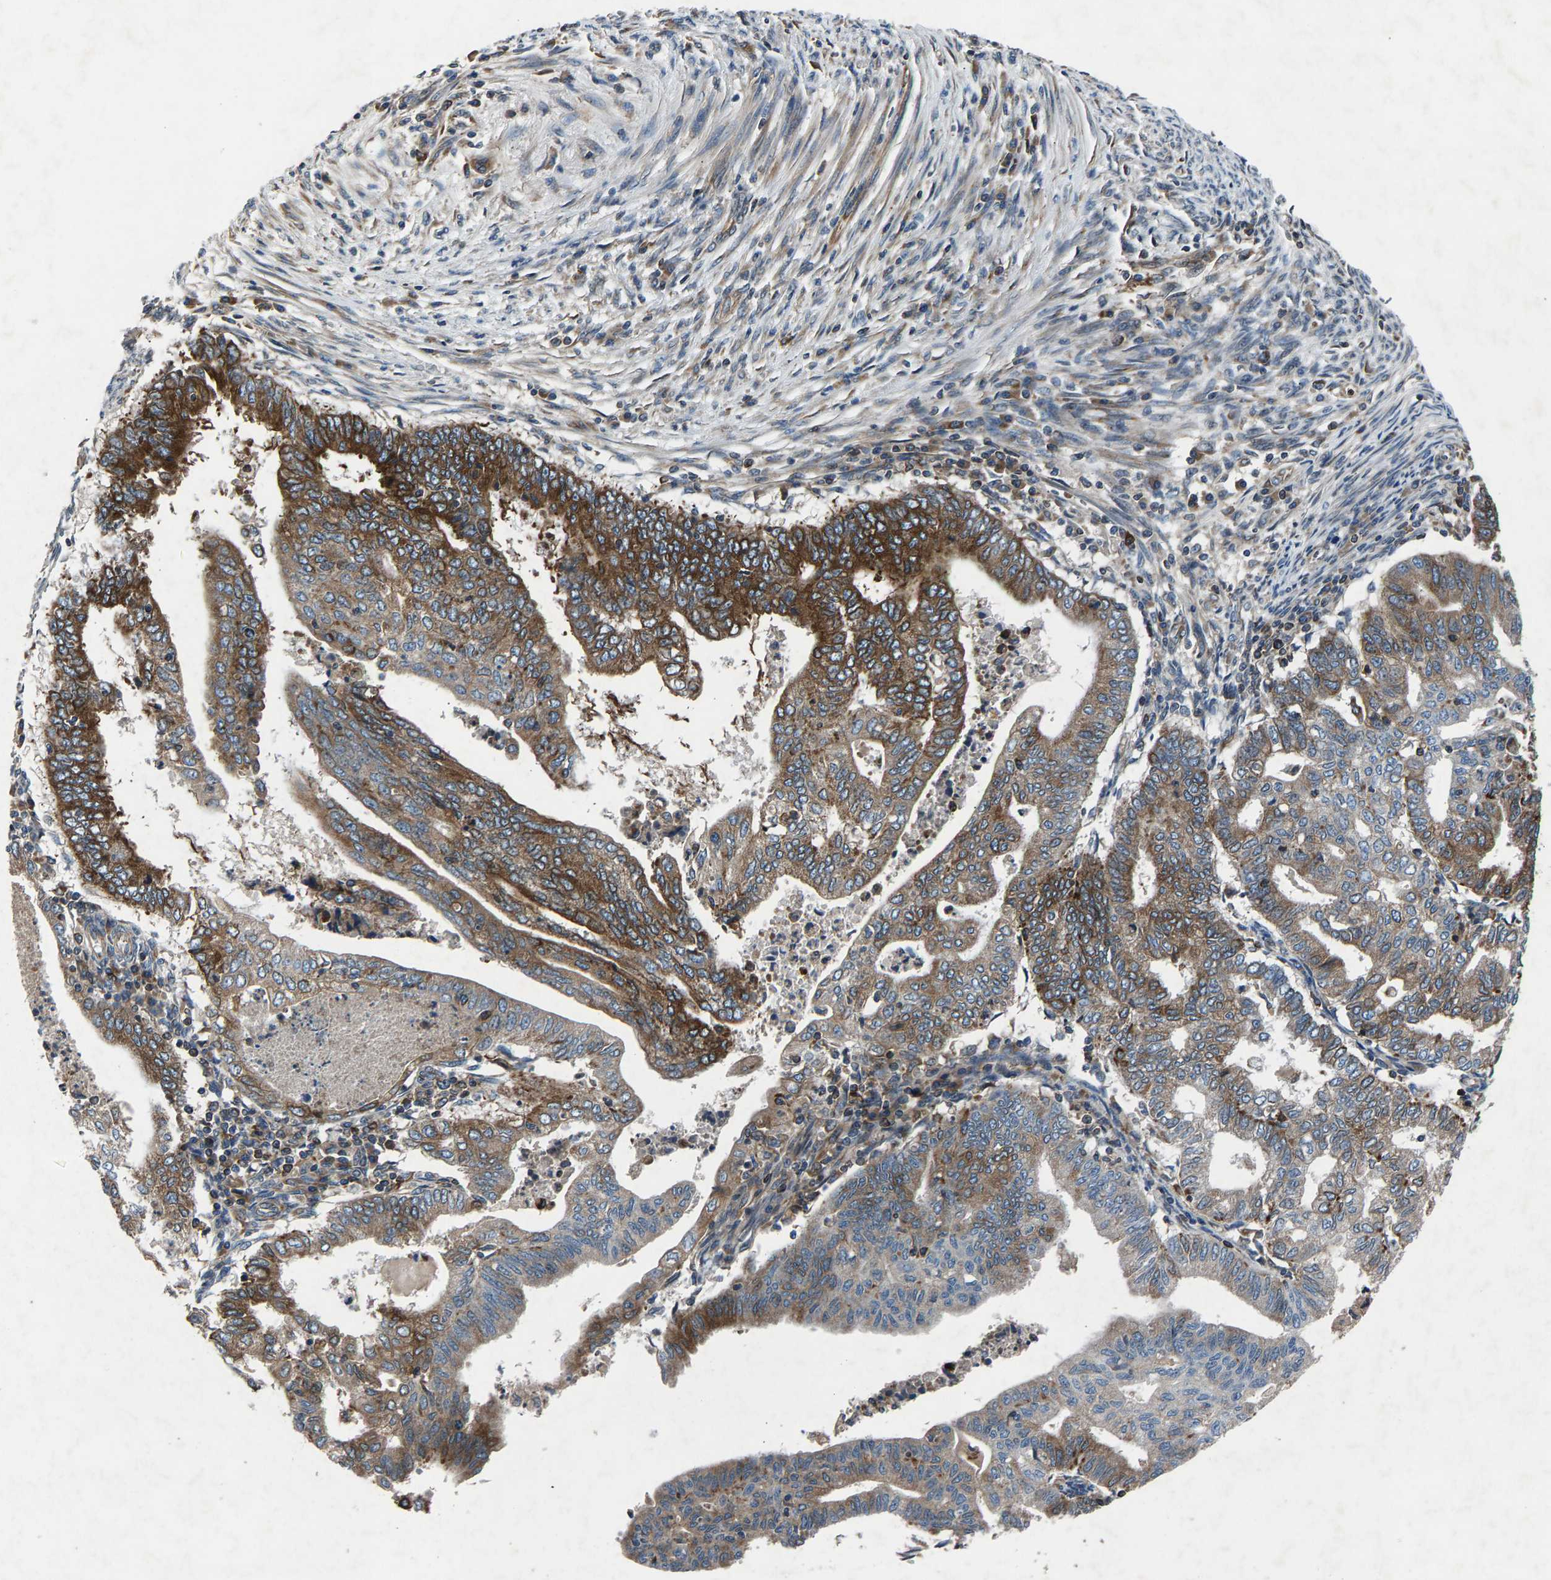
{"staining": {"intensity": "moderate", "quantity": ">75%", "location": "cytoplasmic/membranous"}, "tissue": "endometrial cancer", "cell_type": "Tumor cells", "image_type": "cancer", "snomed": [{"axis": "morphology", "description": "Polyp, NOS"}, {"axis": "morphology", "description": "Adenocarcinoma, NOS"}, {"axis": "morphology", "description": "Adenoma, NOS"}, {"axis": "topography", "description": "Endometrium"}], "caption": "A histopathology image of human adenocarcinoma (endometrial) stained for a protein reveals moderate cytoplasmic/membranous brown staining in tumor cells. (DAB IHC with brightfield microscopy, high magnification).", "gene": "LPCAT1", "patient": {"sex": "female", "age": 79}}